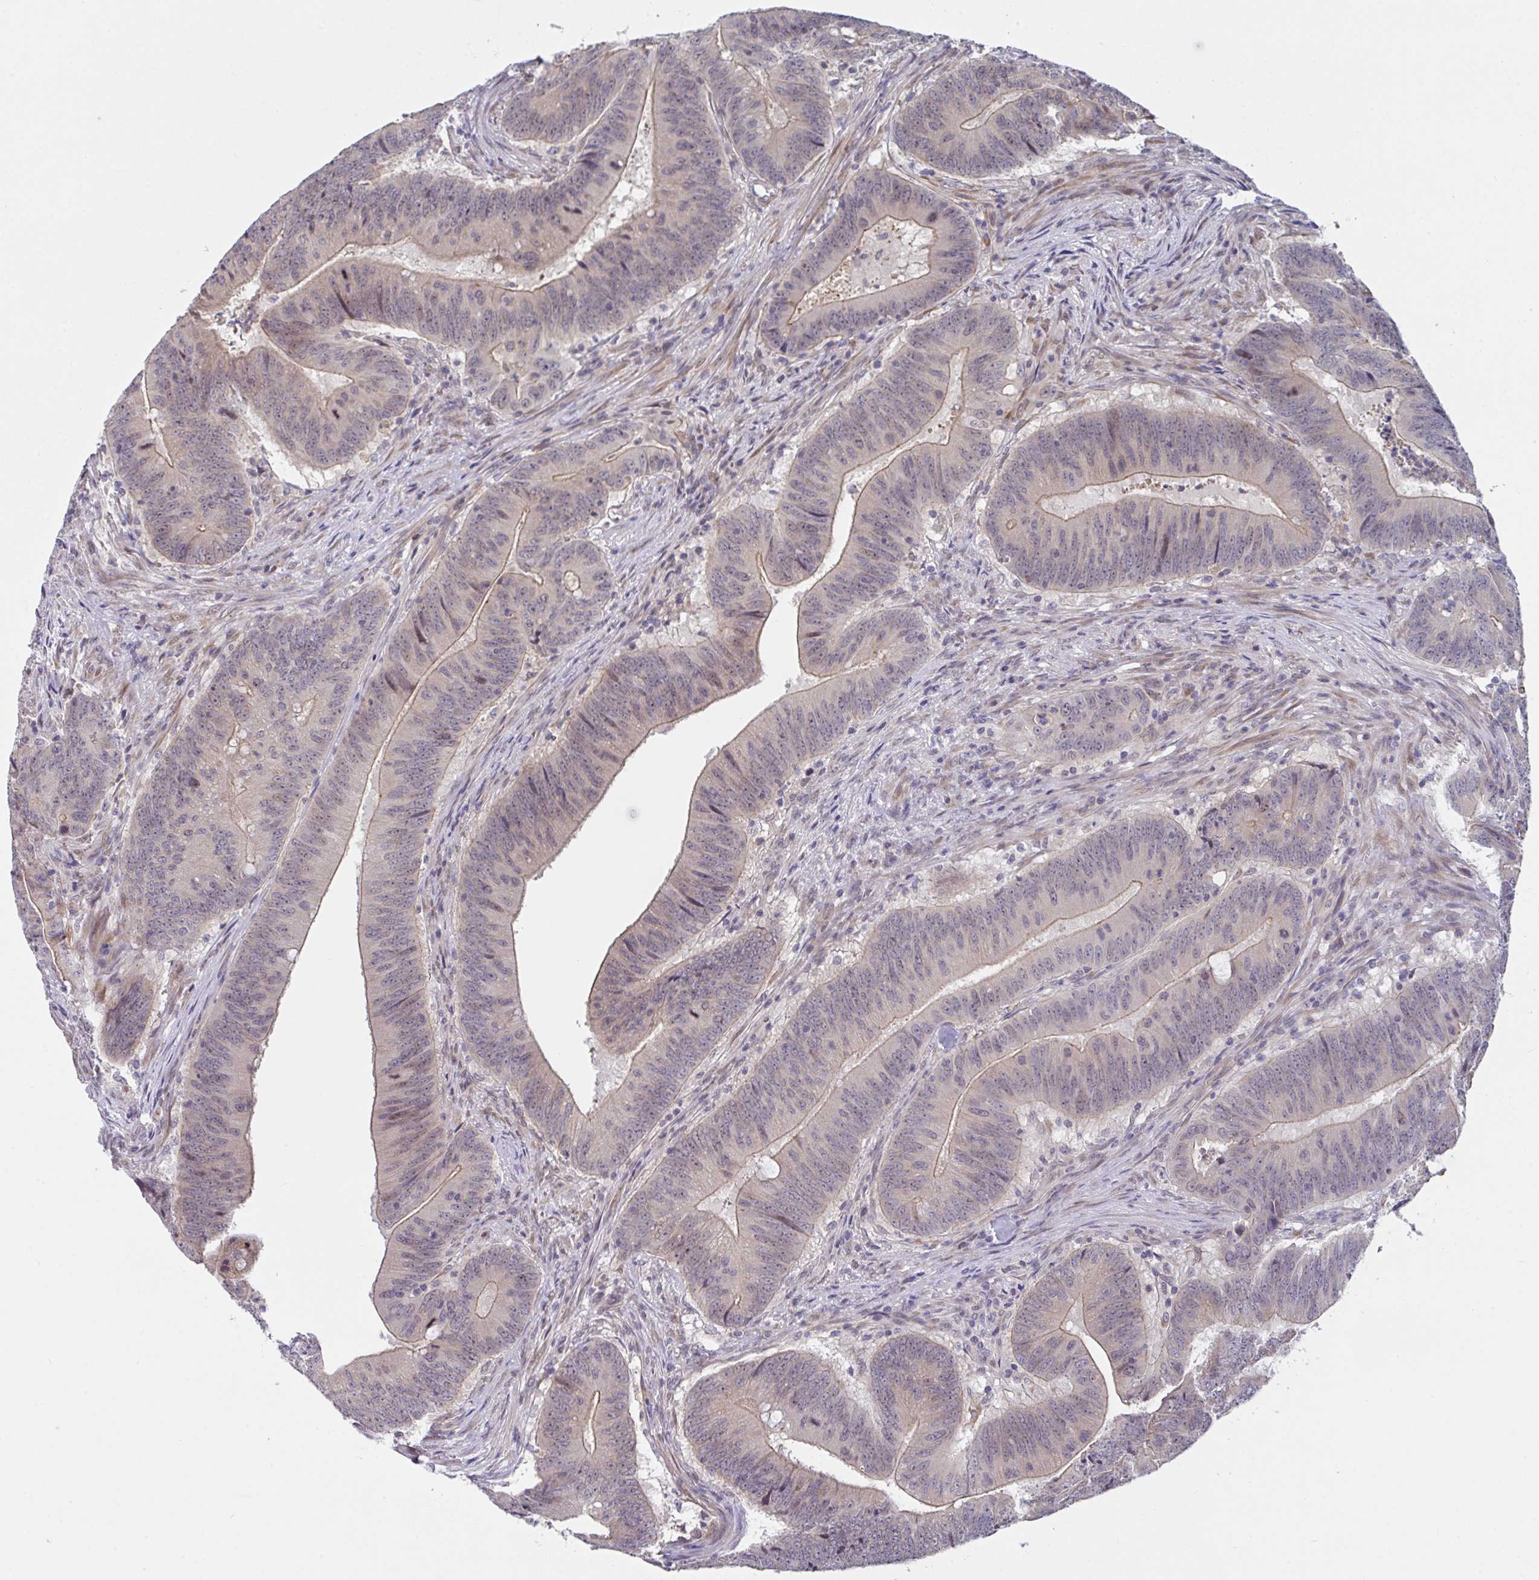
{"staining": {"intensity": "moderate", "quantity": "25%-75%", "location": "cytoplasmic/membranous,nuclear"}, "tissue": "colorectal cancer", "cell_type": "Tumor cells", "image_type": "cancer", "snomed": [{"axis": "morphology", "description": "Adenocarcinoma, NOS"}, {"axis": "topography", "description": "Colon"}], "caption": "The image reveals a brown stain indicating the presence of a protein in the cytoplasmic/membranous and nuclear of tumor cells in colorectal cancer (adenocarcinoma). Using DAB (3,3'-diaminobenzidine) (brown) and hematoxylin (blue) stains, captured at high magnification using brightfield microscopy.", "gene": "RBM18", "patient": {"sex": "female", "age": 87}}